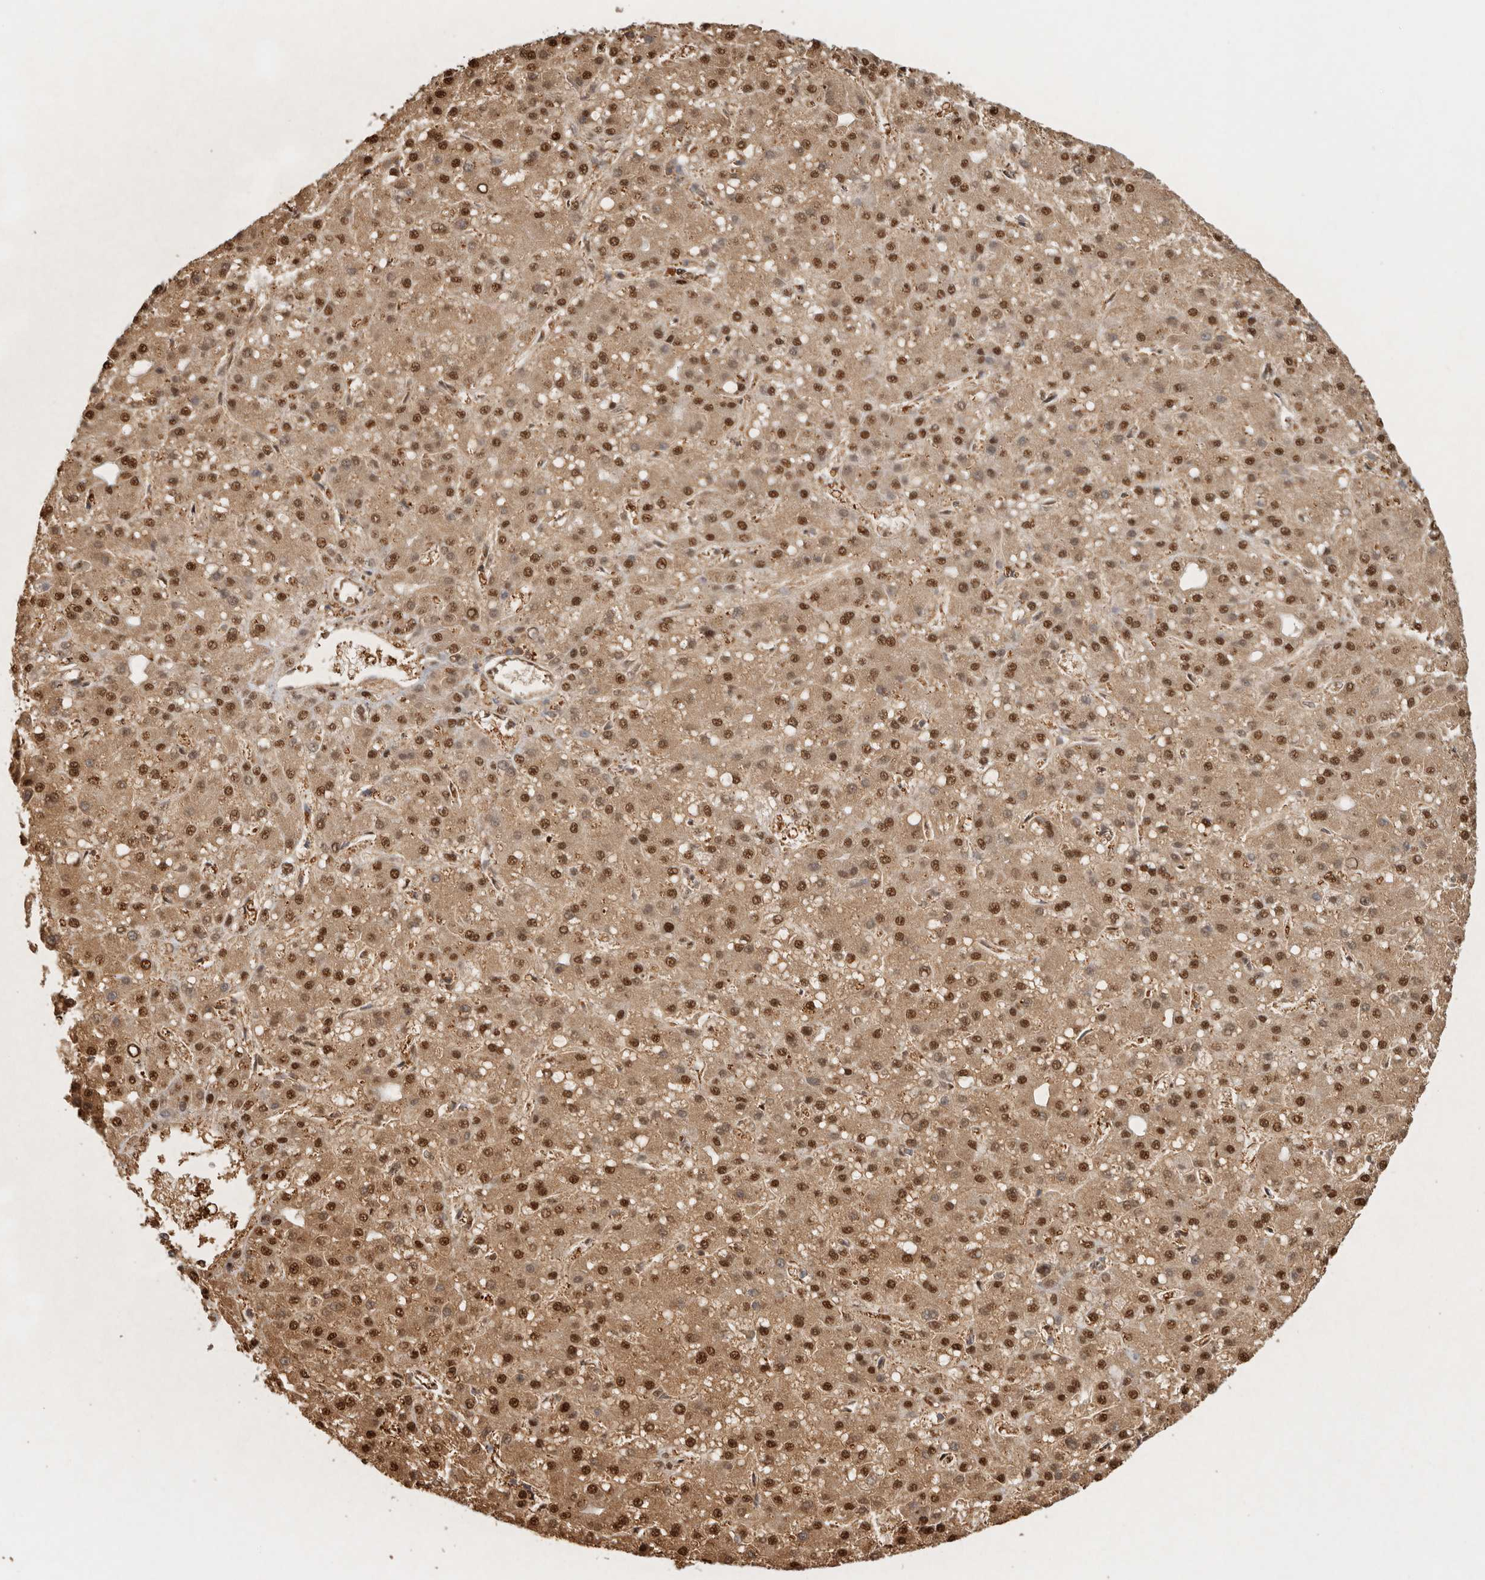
{"staining": {"intensity": "strong", "quantity": ">75%", "location": "cytoplasmic/membranous,nuclear"}, "tissue": "liver cancer", "cell_type": "Tumor cells", "image_type": "cancer", "snomed": [{"axis": "morphology", "description": "Carcinoma, Hepatocellular, NOS"}, {"axis": "topography", "description": "Liver"}], "caption": "Protein expression analysis of human hepatocellular carcinoma (liver) reveals strong cytoplasmic/membranous and nuclear staining in about >75% of tumor cells.", "gene": "PSMA5", "patient": {"sex": "male", "age": 67}}